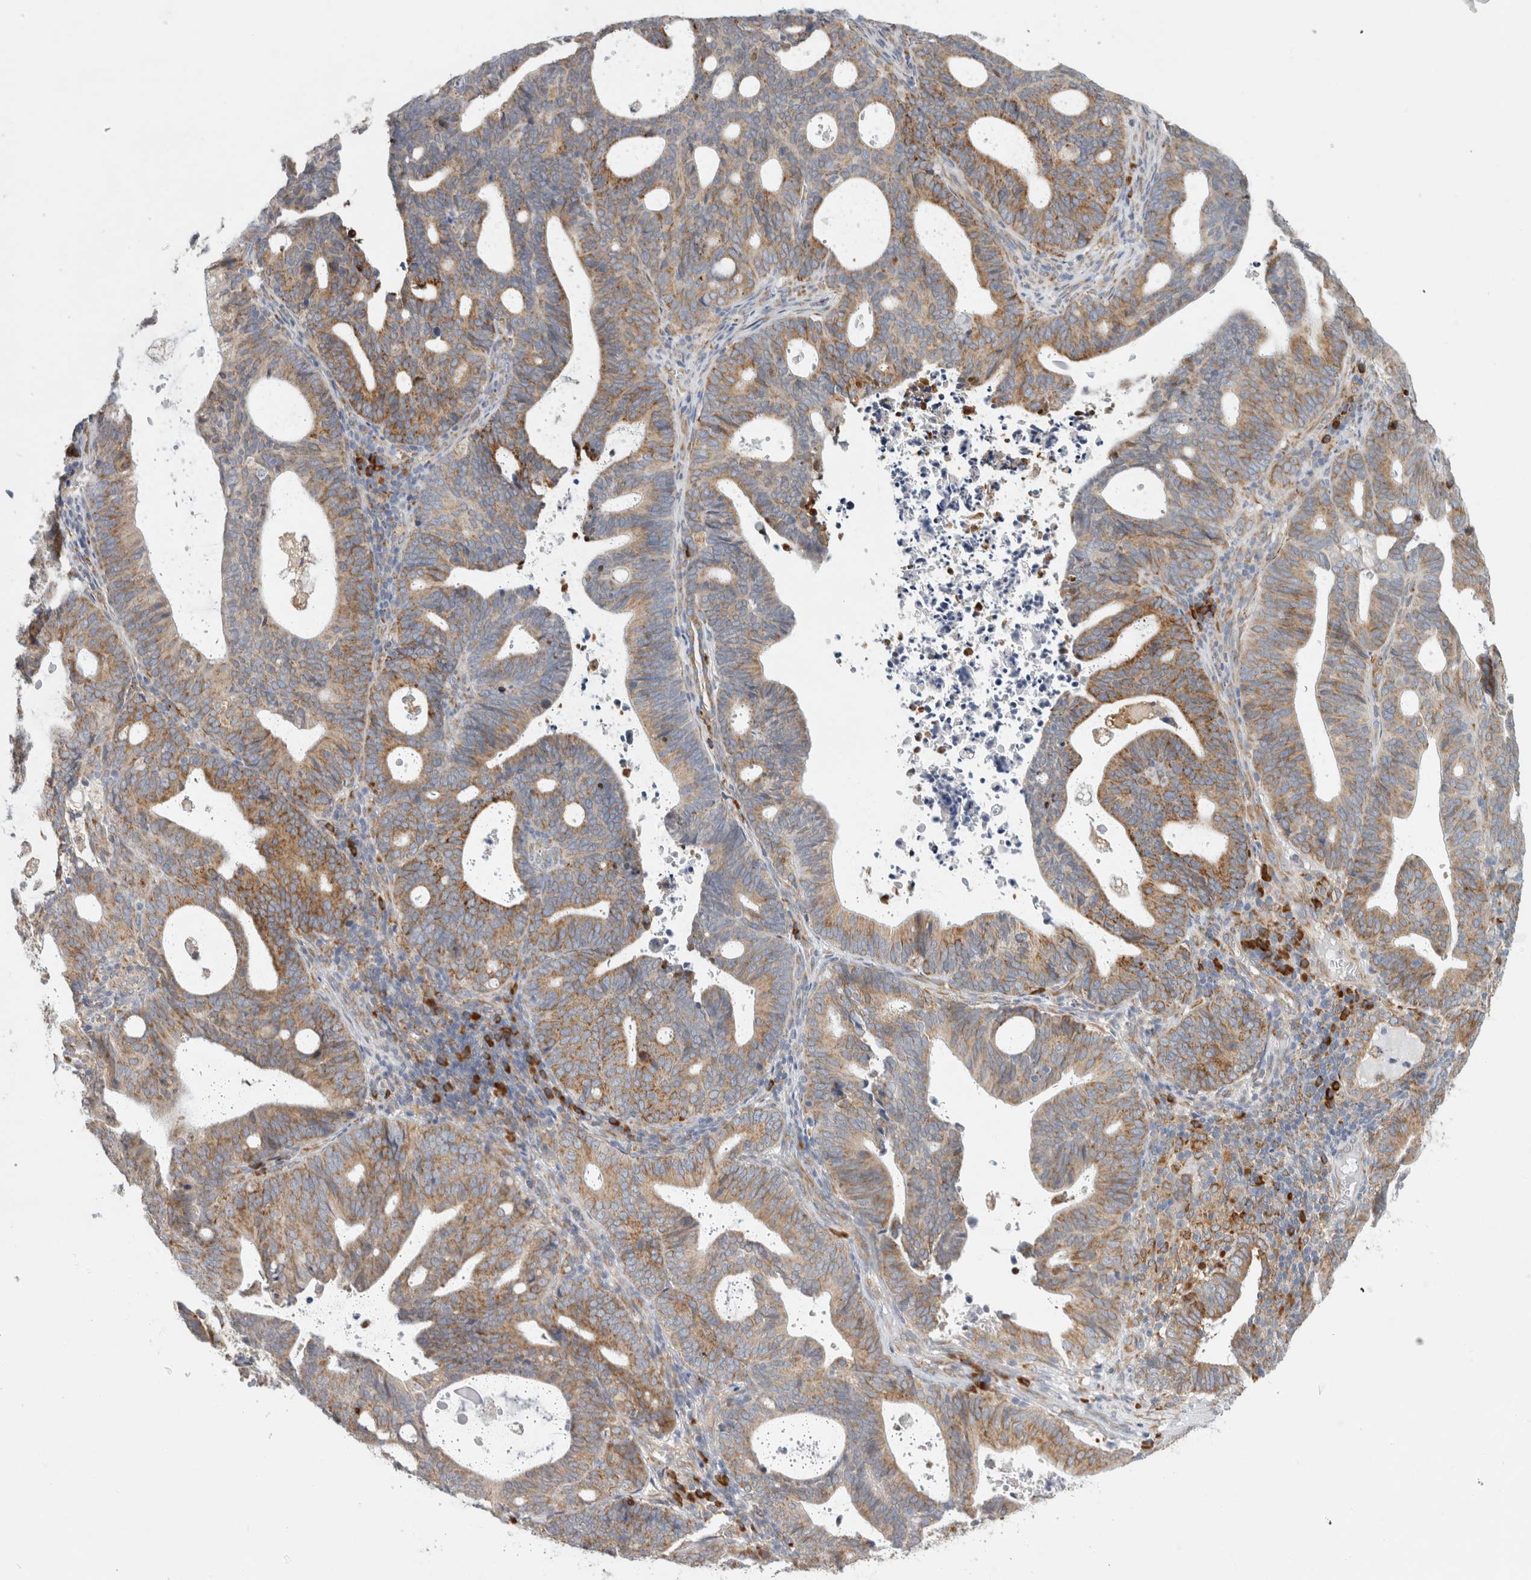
{"staining": {"intensity": "moderate", "quantity": ">75%", "location": "cytoplasmic/membranous"}, "tissue": "endometrial cancer", "cell_type": "Tumor cells", "image_type": "cancer", "snomed": [{"axis": "morphology", "description": "Adenocarcinoma, NOS"}, {"axis": "topography", "description": "Uterus"}], "caption": "An IHC photomicrograph of neoplastic tissue is shown. Protein staining in brown shows moderate cytoplasmic/membranous positivity in endometrial adenocarcinoma within tumor cells.", "gene": "RPN2", "patient": {"sex": "female", "age": 83}}